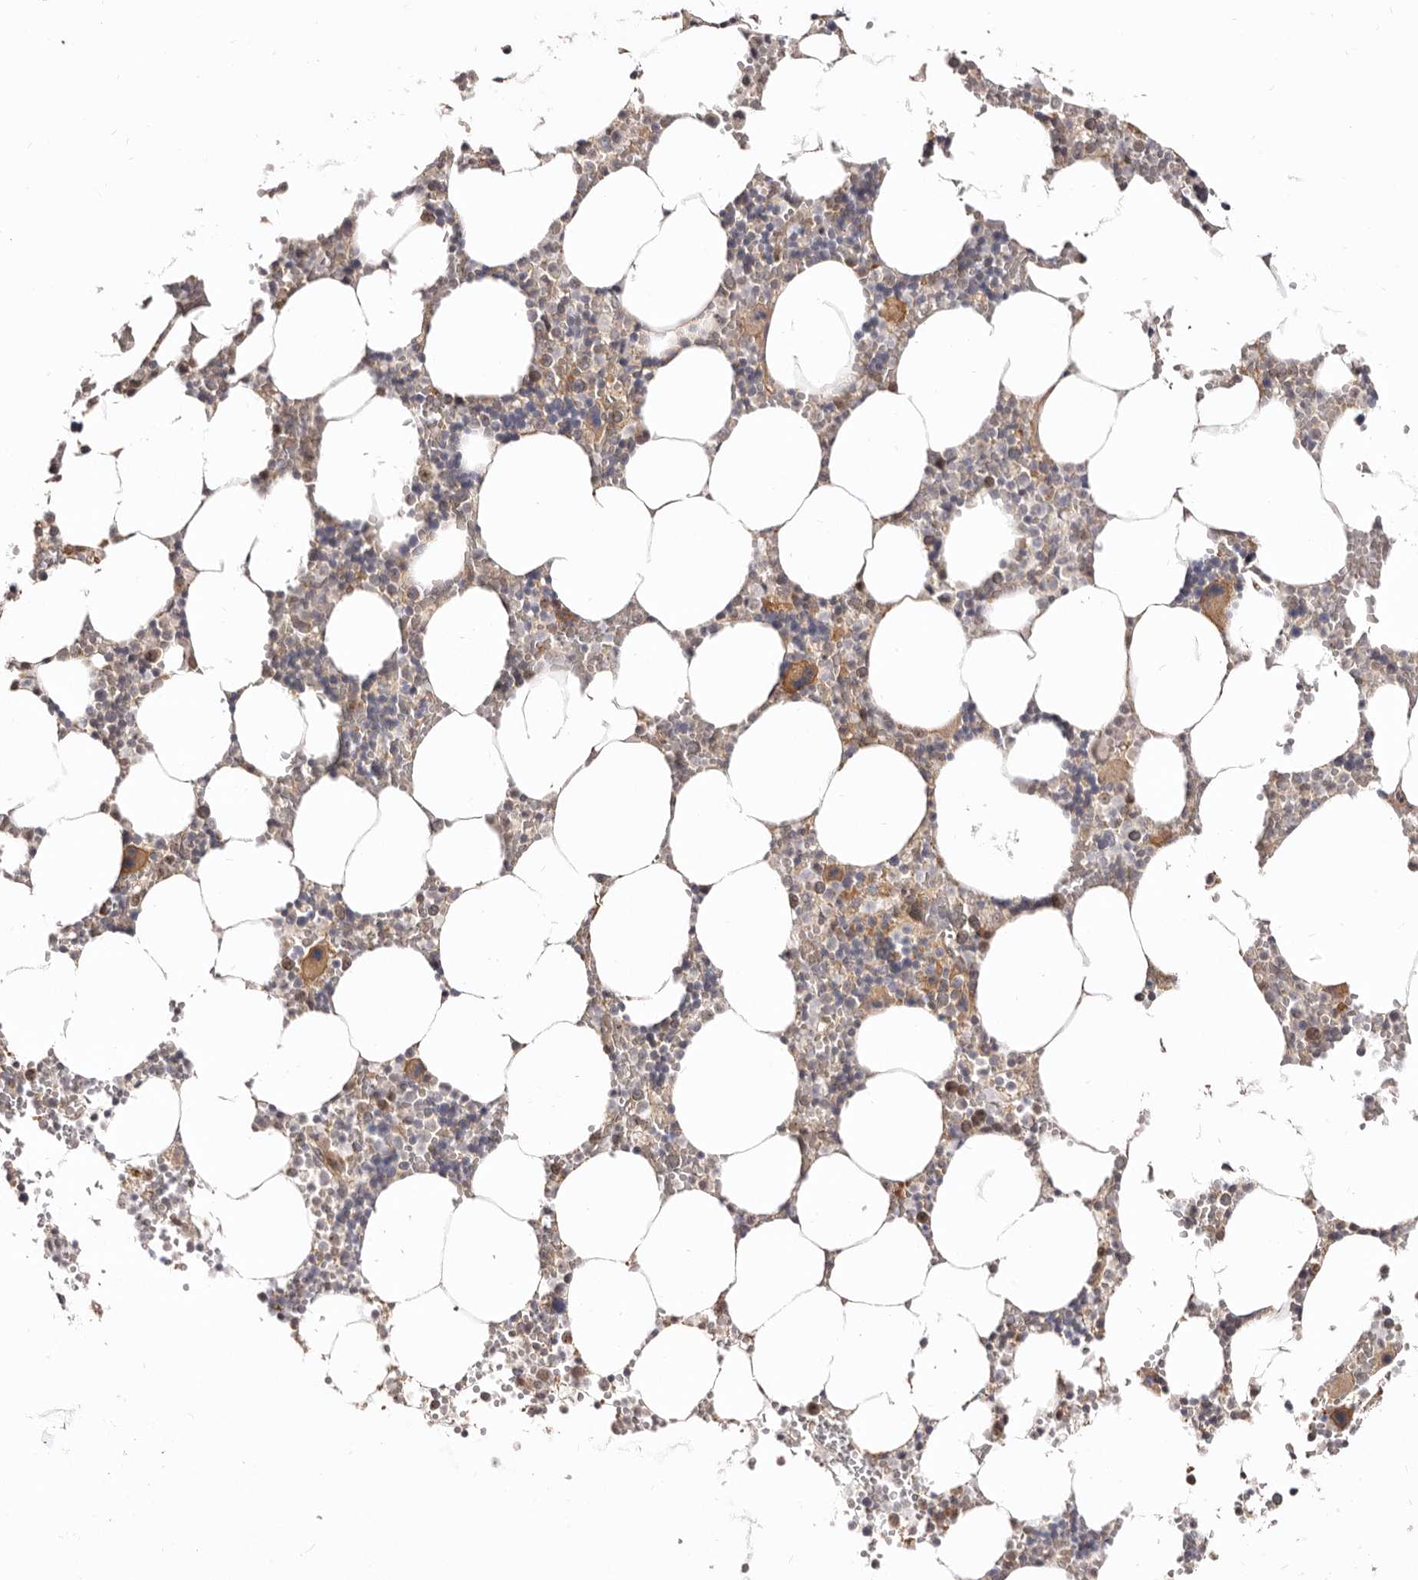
{"staining": {"intensity": "moderate", "quantity": "<25%", "location": "cytoplasmic/membranous"}, "tissue": "bone marrow", "cell_type": "Hematopoietic cells", "image_type": "normal", "snomed": [{"axis": "morphology", "description": "Normal tissue, NOS"}, {"axis": "topography", "description": "Bone marrow"}], "caption": "Protein analysis of normal bone marrow exhibits moderate cytoplasmic/membranous positivity in approximately <25% of hematopoietic cells. (IHC, brightfield microscopy, high magnification).", "gene": "GPATCH4", "patient": {"sex": "male", "age": 70}}